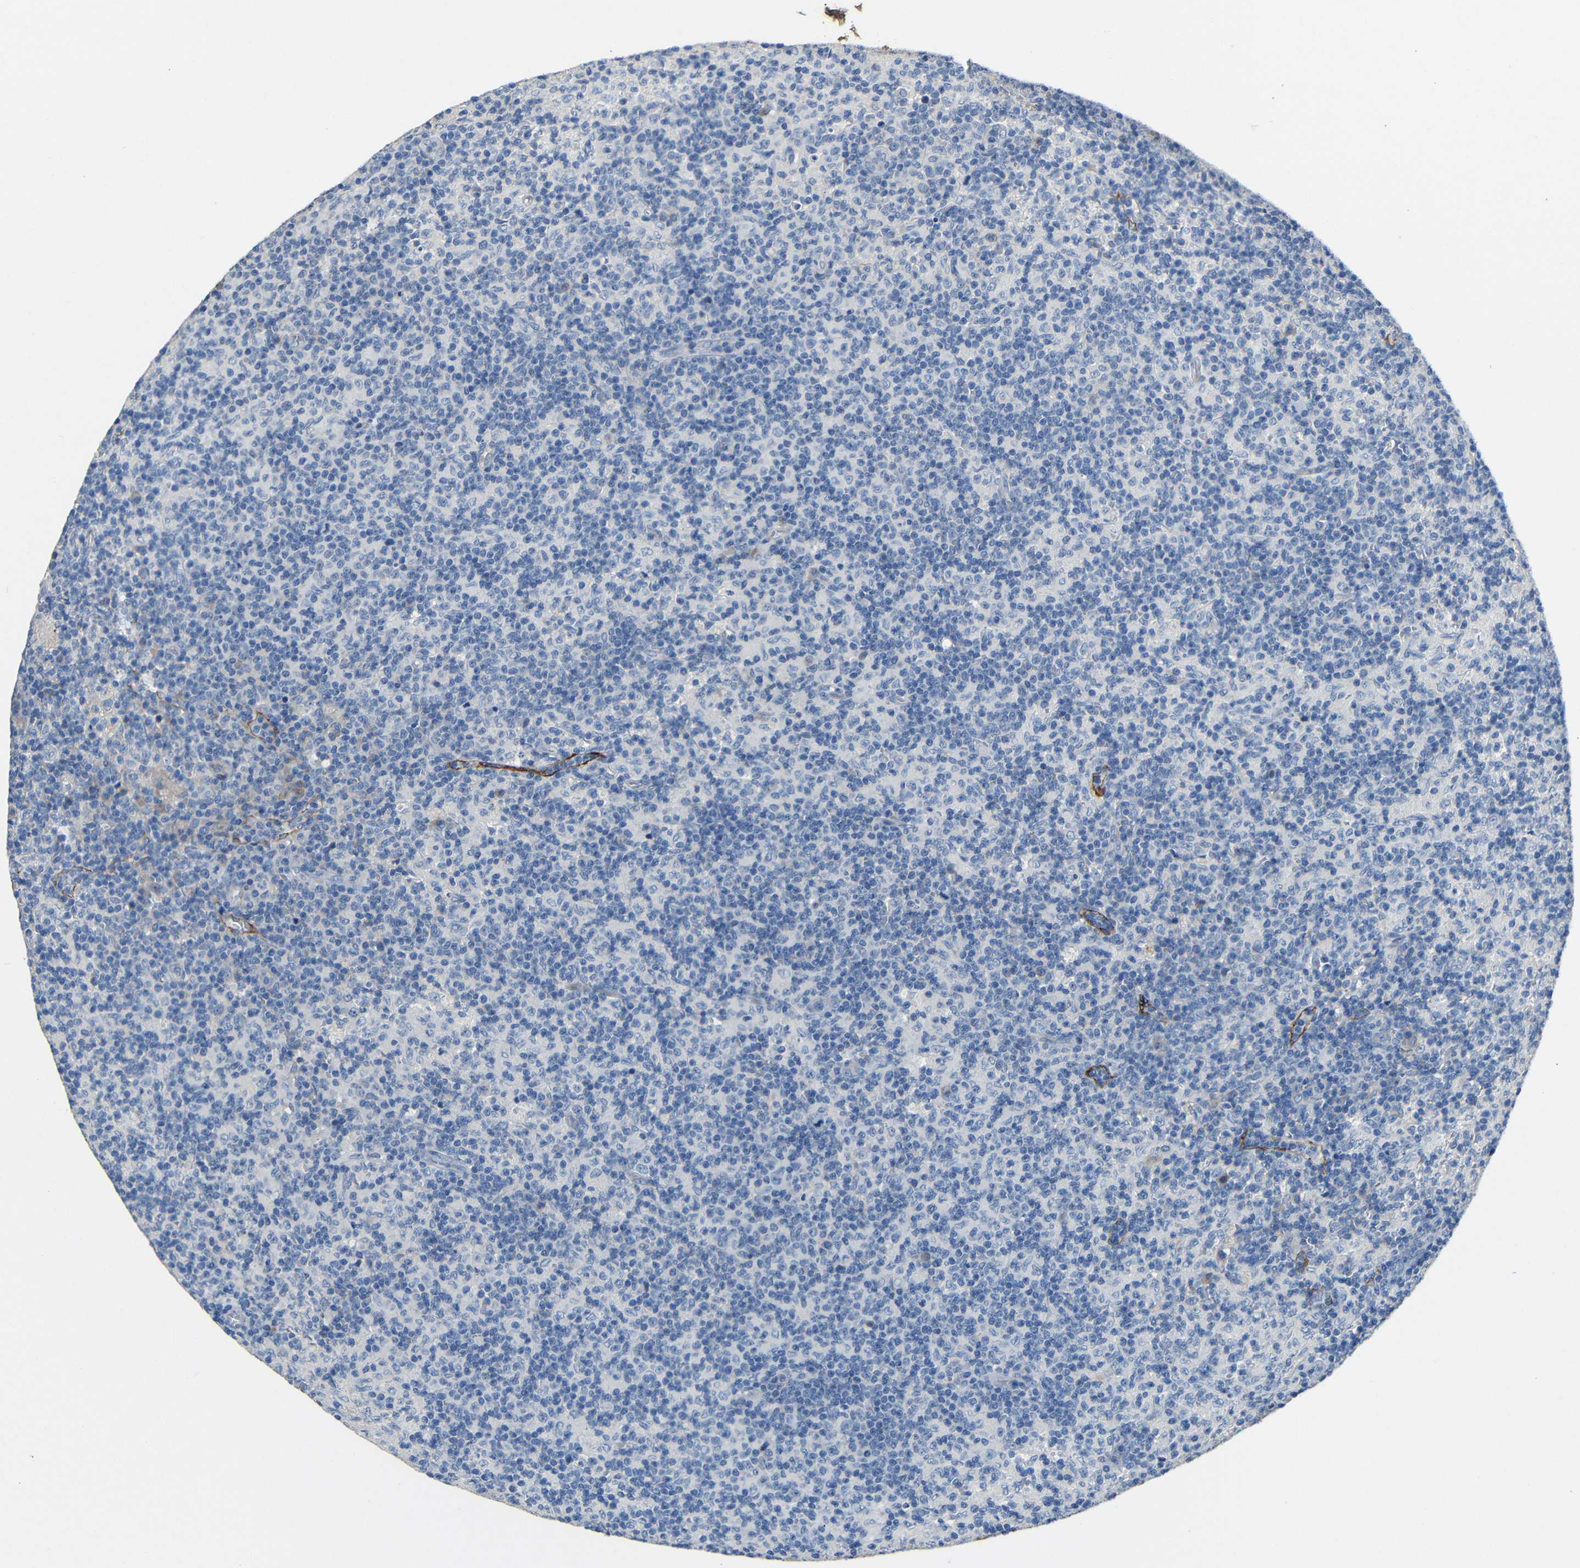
{"staining": {"intensity": "negative", "quantity": "none", "location": "none"}, "tissue": "lymph node", "cell_type": "Germinal center cells", "image_type": "normal", "snomed": [{"axis": "morphology", "description": "Normal tissue, NOS"}, {"axis": "morphology", "description": "Inflammation, NOS"}, {"axis": "topography", "description": "Lymph node"}], "caption": "High power microscopy micrograph of an immunohistochemistry micrograph of unremarkable lymph node, revealing no significant positivity in germinal center cells. (DAB (3,3'-diaminobenzidine) immunohistochemistry with hematoxylin counter stain).", "gene": "ACKR2", "patient": {"sex": "male", "age": 55}}